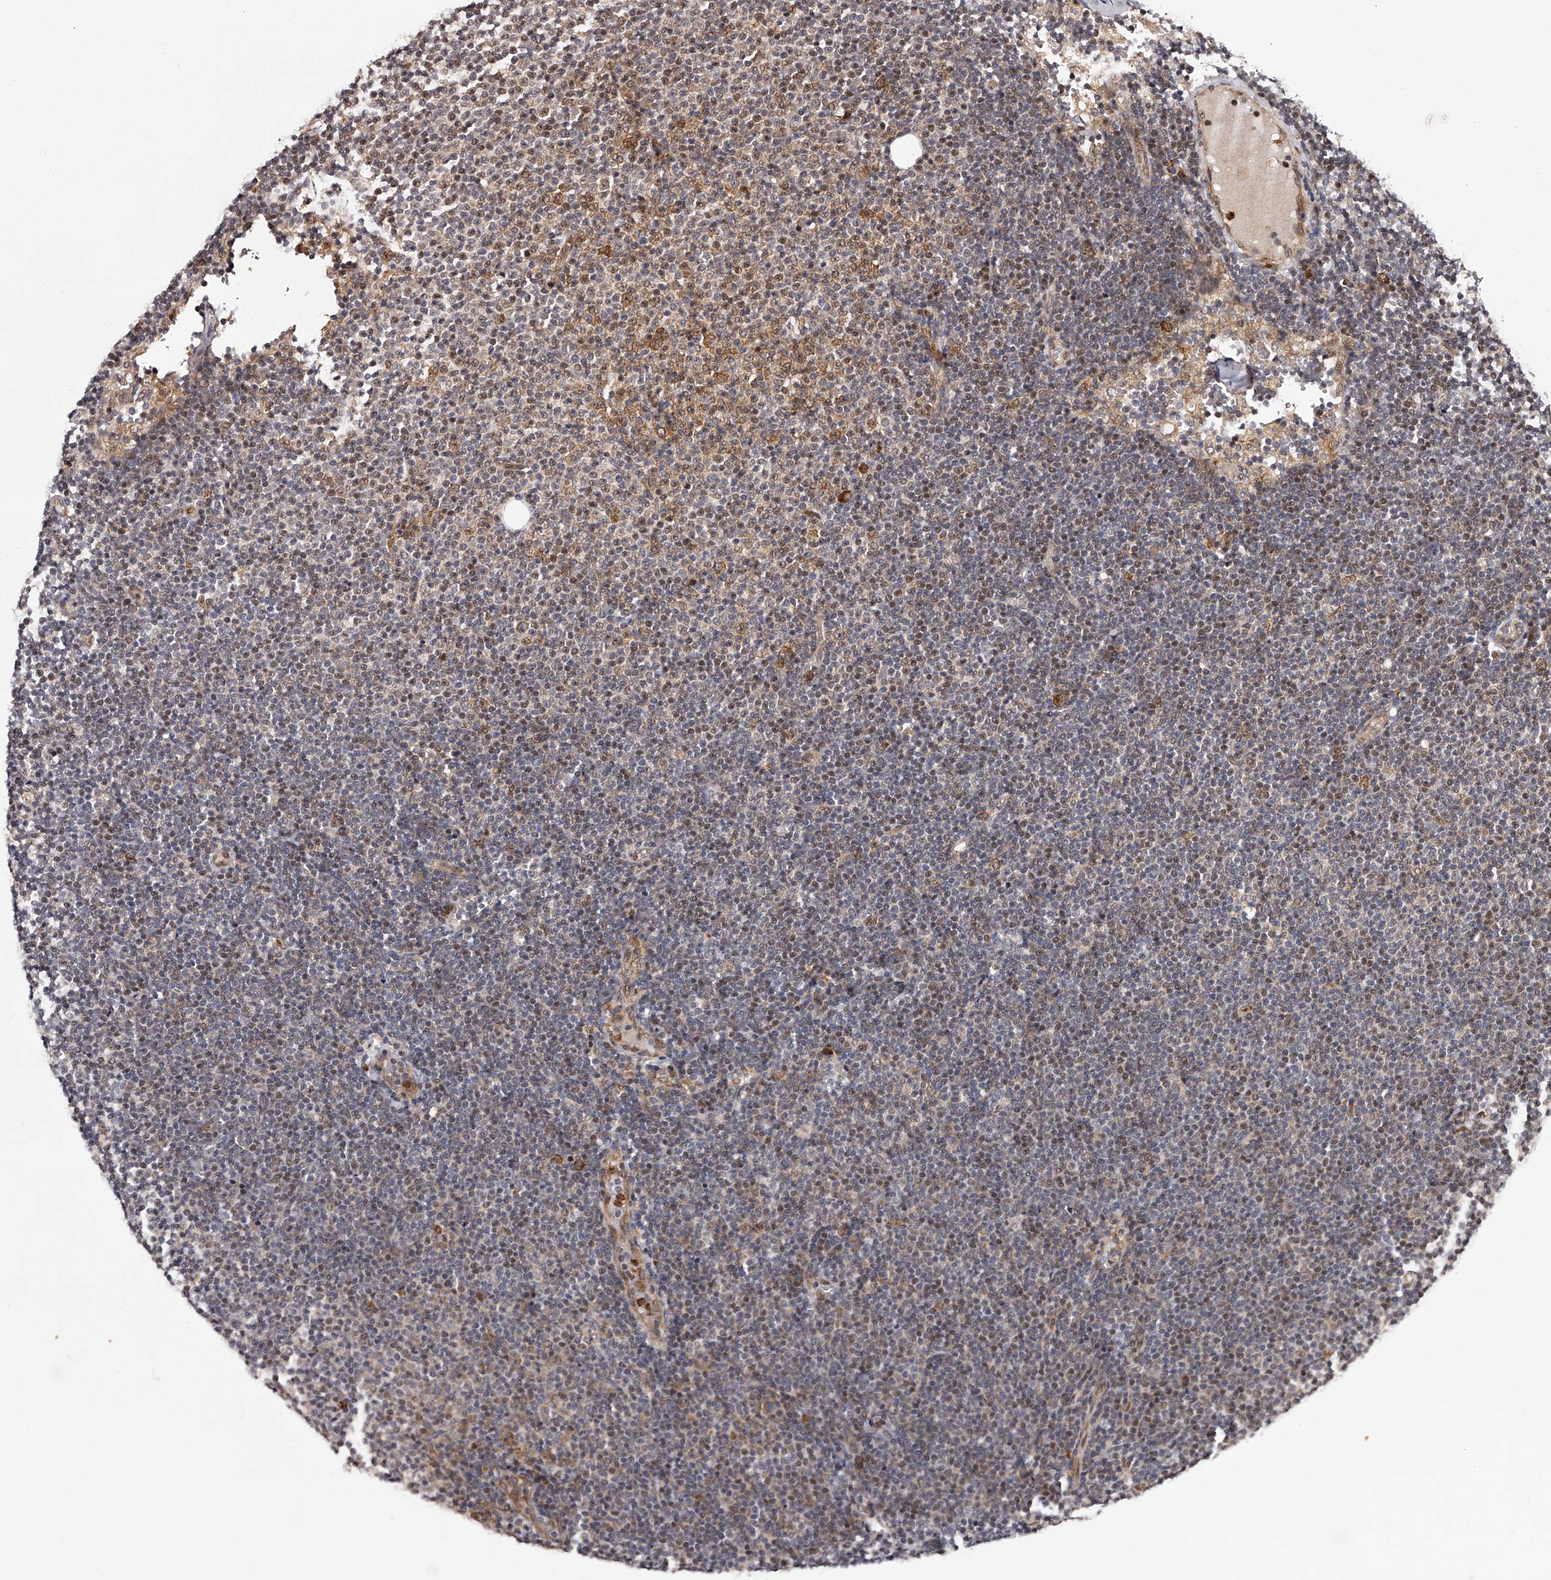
{"staining": {"intensity": "moderate", "quantity": "<25%", "location": "cytoplasmic/membranous,nuclear"}, "tissue": "lymphoma", "cell_type": "Tumor cells", "image_type": "cancer", "snomed": [{"axis": "morphology", "description": "Malignant lymphoma, non-Hodgkin's type, Low grade"}, {"axis": "topography", "description": "Lymph node"}], "caption": "Protein analysis of malignant lymphoma, non-Hodgkin's type (low-grade) tissue demonstrates moderate cytoplasmic/membranous and nuclear staining in approximately <25% of tumor cells. (Stains: DAB in brown, nuclei in blue, Microscopy: brightfield microscopy at high magnification).", "gene": "RSC1A1", "patient": {"sex": "female", "age": 53}}